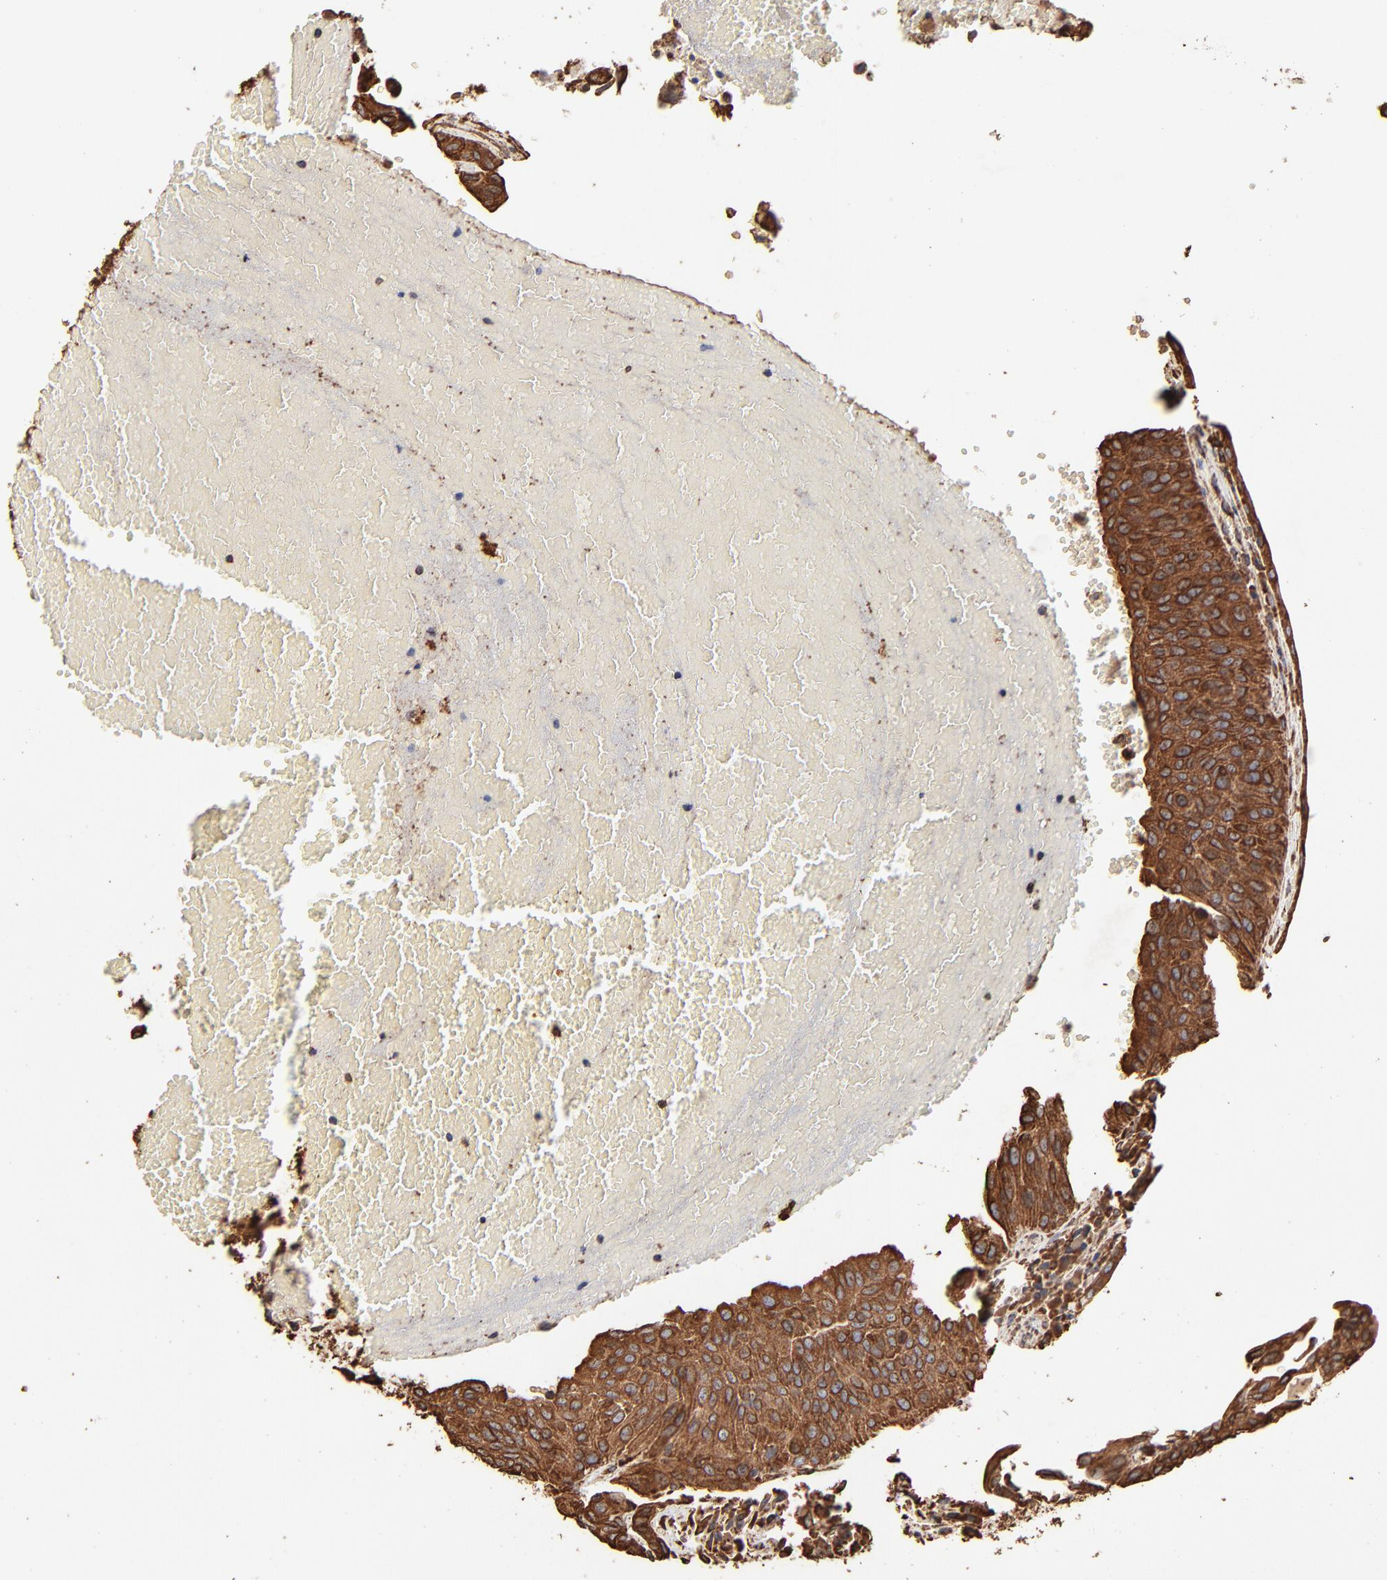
{"staining": {"intensity": "moderate", "quantity": ">75%", "location": "cytoplasmic/membranous"}, "tissue": "urothelial cancer", "cell_type": "Tumor cells", "image_type": "cancer", "snomed": [{"axis": "morphology", "description": "Urothelial carcinoma, High grade"}, {"axis": "topography", "description": "Urinary bladder"}], "caption": "Tumor cells show moderate cytoplasmic/membranous expression in approximately >75% of cells in urothelial carcinoma (high-grade). (DAB (3,3'-diaminobenzidine) IHC with brightfield microscopy, high magnification).", "gene": "PDIA3", "patient": {"sex": "male", "age": 66}}